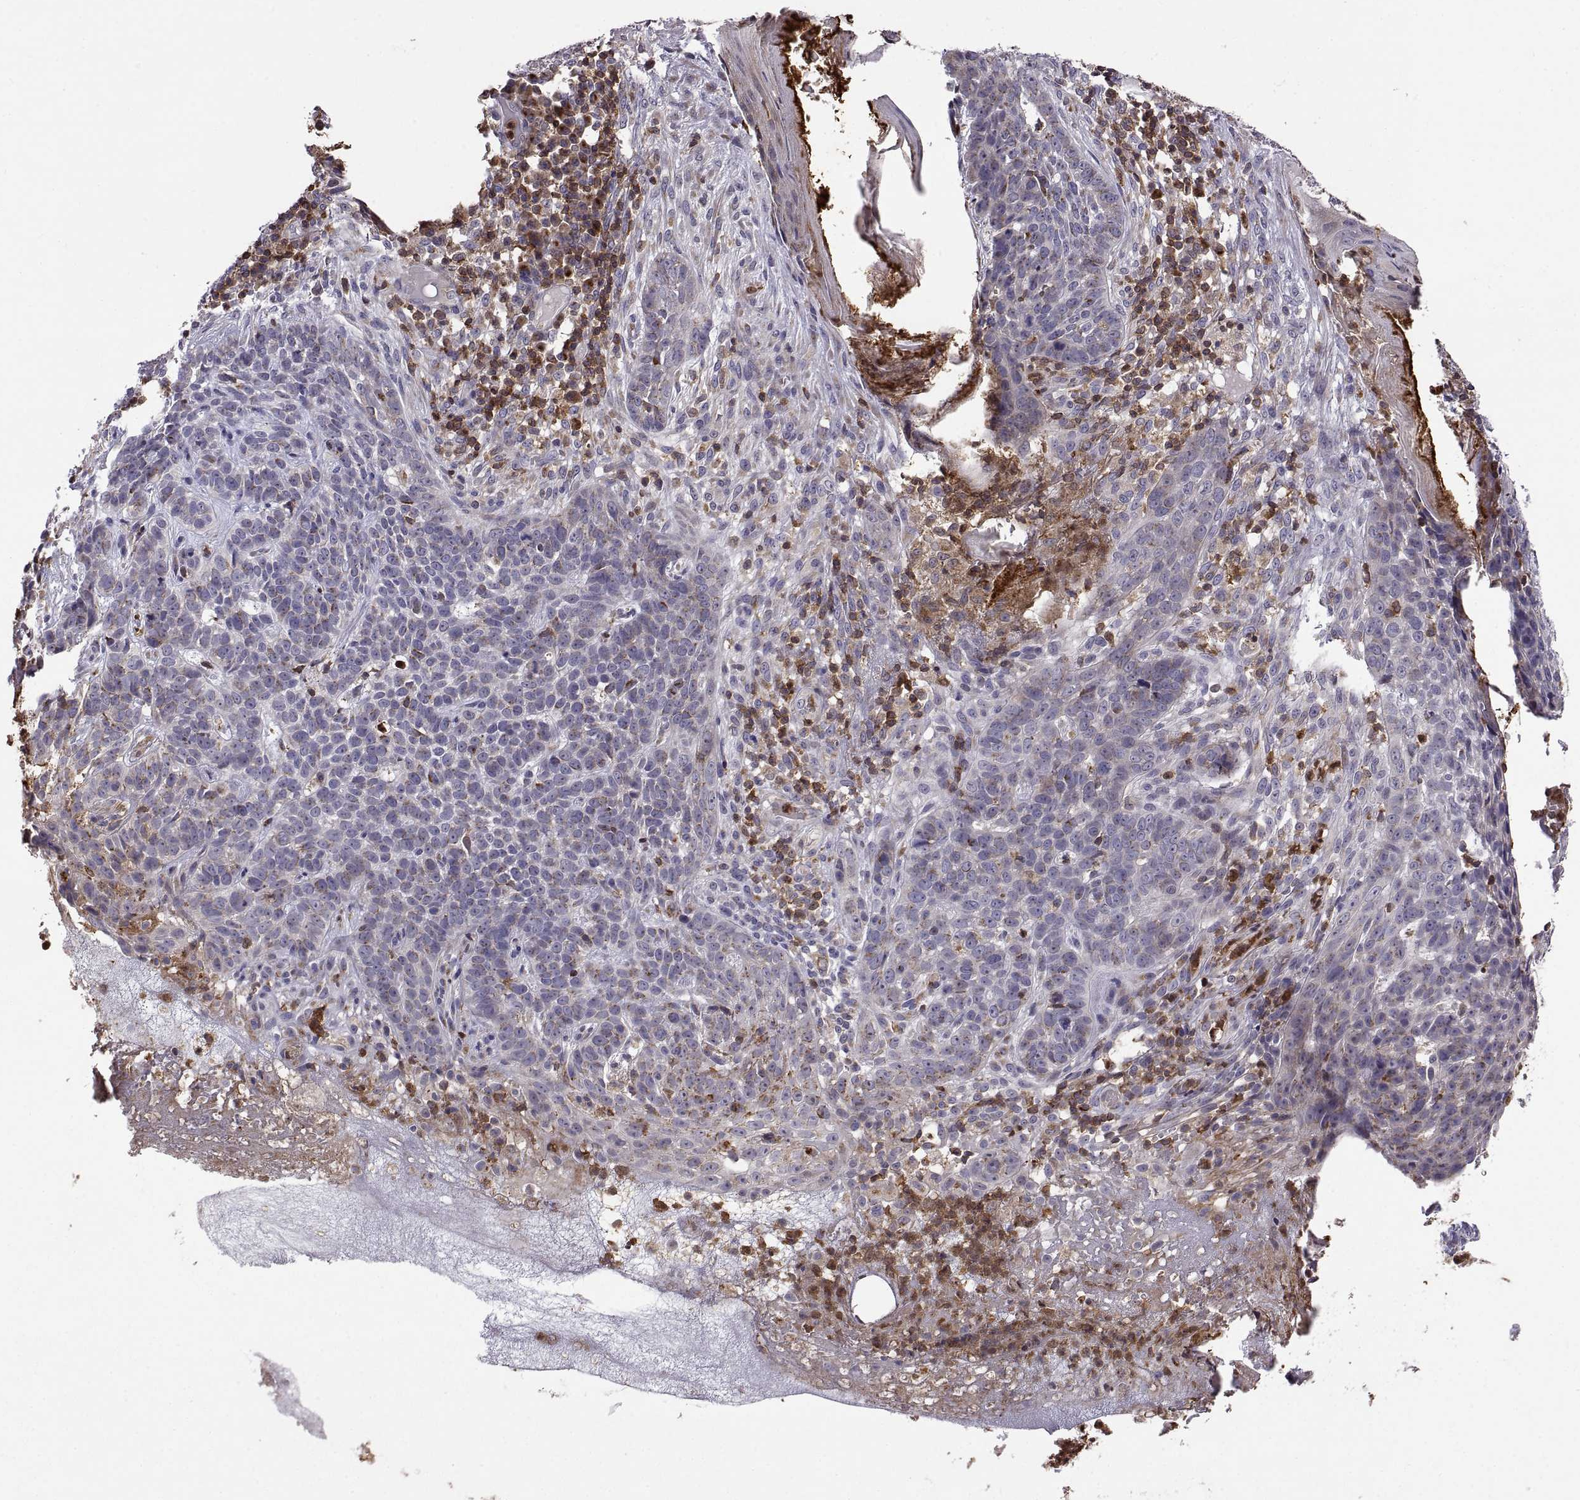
{"staining": {"intensity": "moderate", "quantity": "<25%", "location": "cytoplasmic/membranous"}, "tissue": "skin cancer", "cell_type": "Tumor cells", "image_type": "cancer", "snomed": [{"axis": "morphology", "description": "Basal cell carcinoma"}, {"axis": "topography", "description": "Skin"}], "caption": "A low amount of moderate cytoplasmic/membranous expression is appreciated in about <25% of tumor cells in skin cancer tissue.", "gene": "ACAP1", "patient": {"sex": "female", "age": 69}}